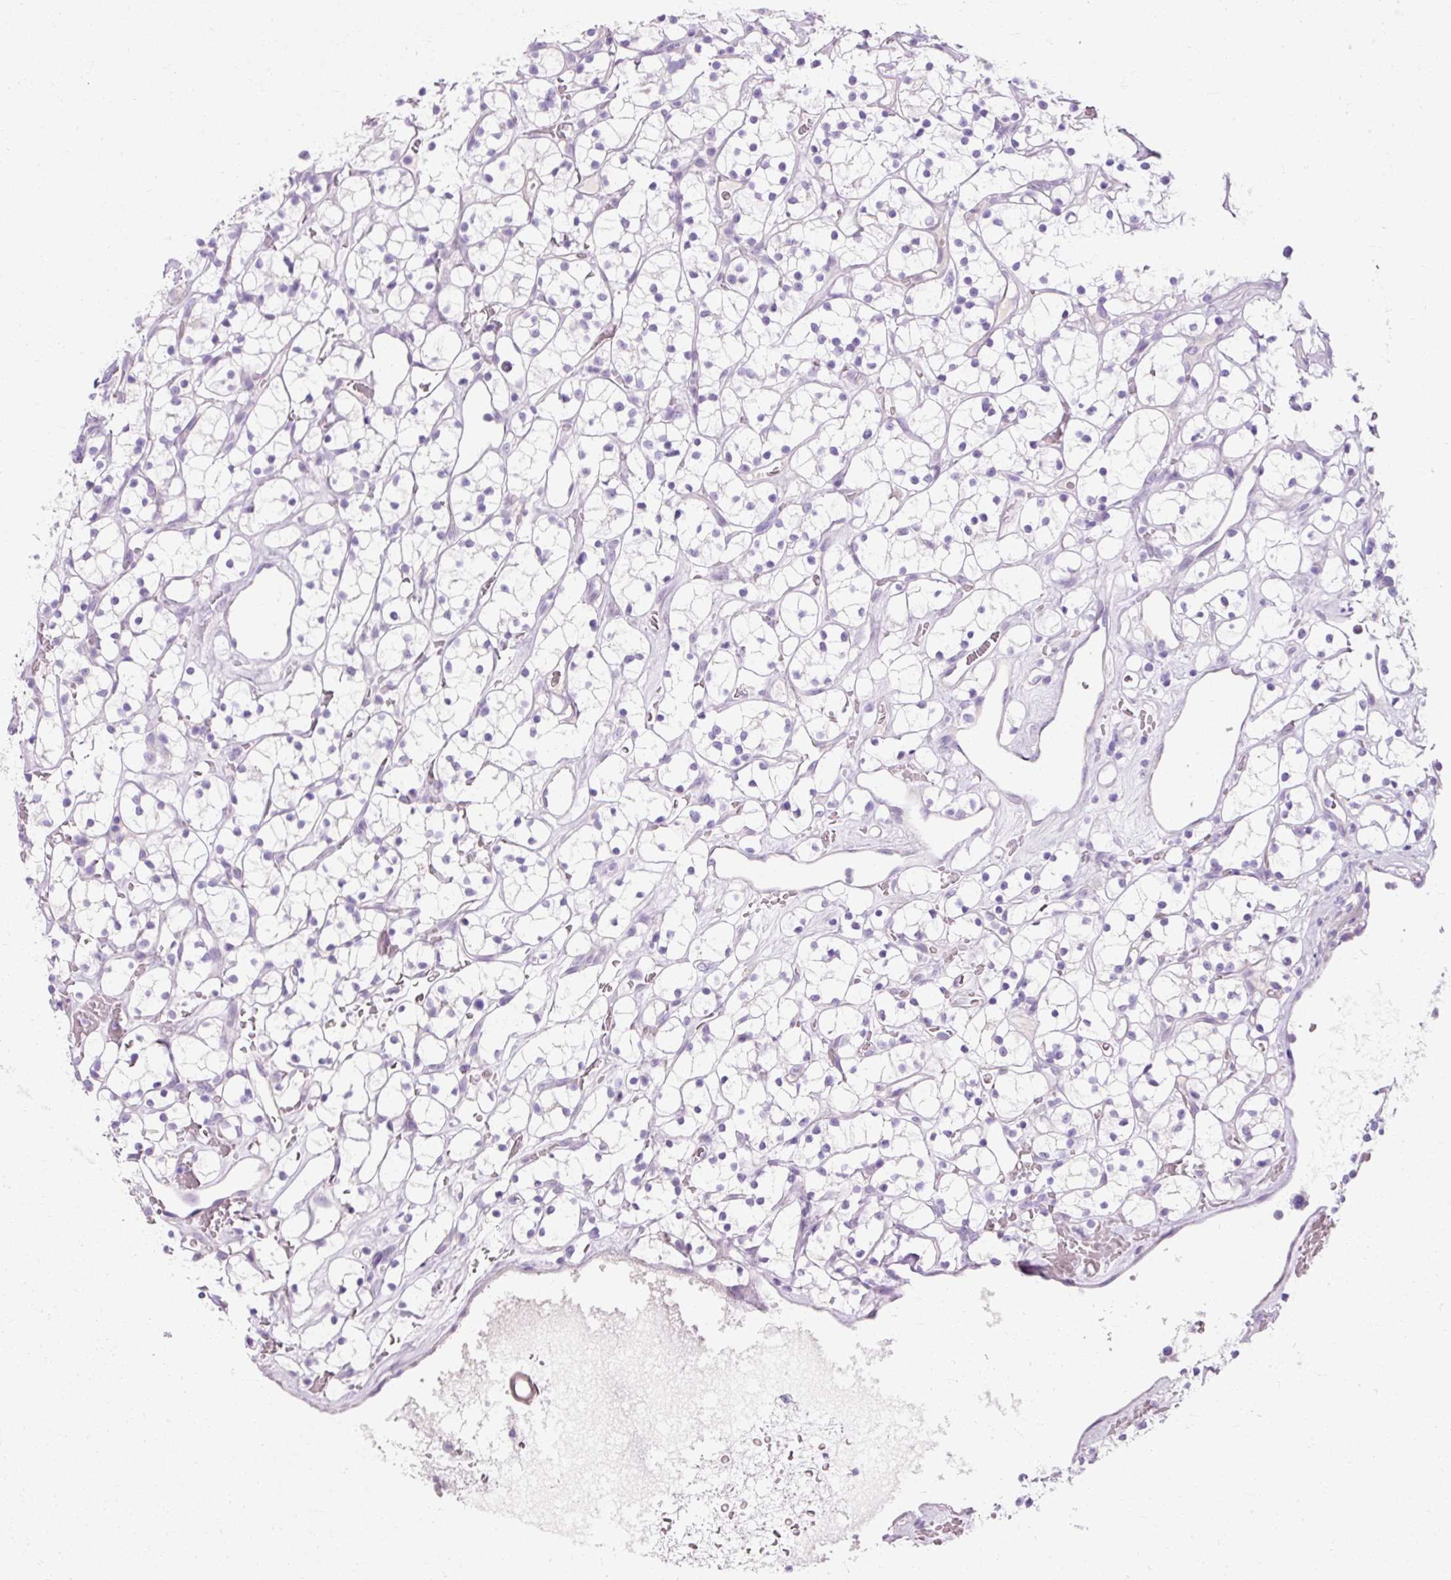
{"staining": {"intensity": "negative", "quantity": "none", "location": "none"}, "tissue": "renal cancer", "cell_type": "Tumor cells", "image_type": "cancer", "snomed": [{"axis": "morphology", "description": "Adenocarcinoma, NOS"}, {"axis": "topography", "description": "Kidney"}], "caption": "Immunohistochemistry micrograph of neoplastic tissue: adenocarcinoma (renal) stained with DAB (3,3'-diaminobenzidine) exhibits no significant protein expression in tumor cells. (DAB immunohistochemistry visualized using brightfield microscopy, high magnification).", "gene": "TMEM213", "patient": {"sex": "female", "age": 64}}